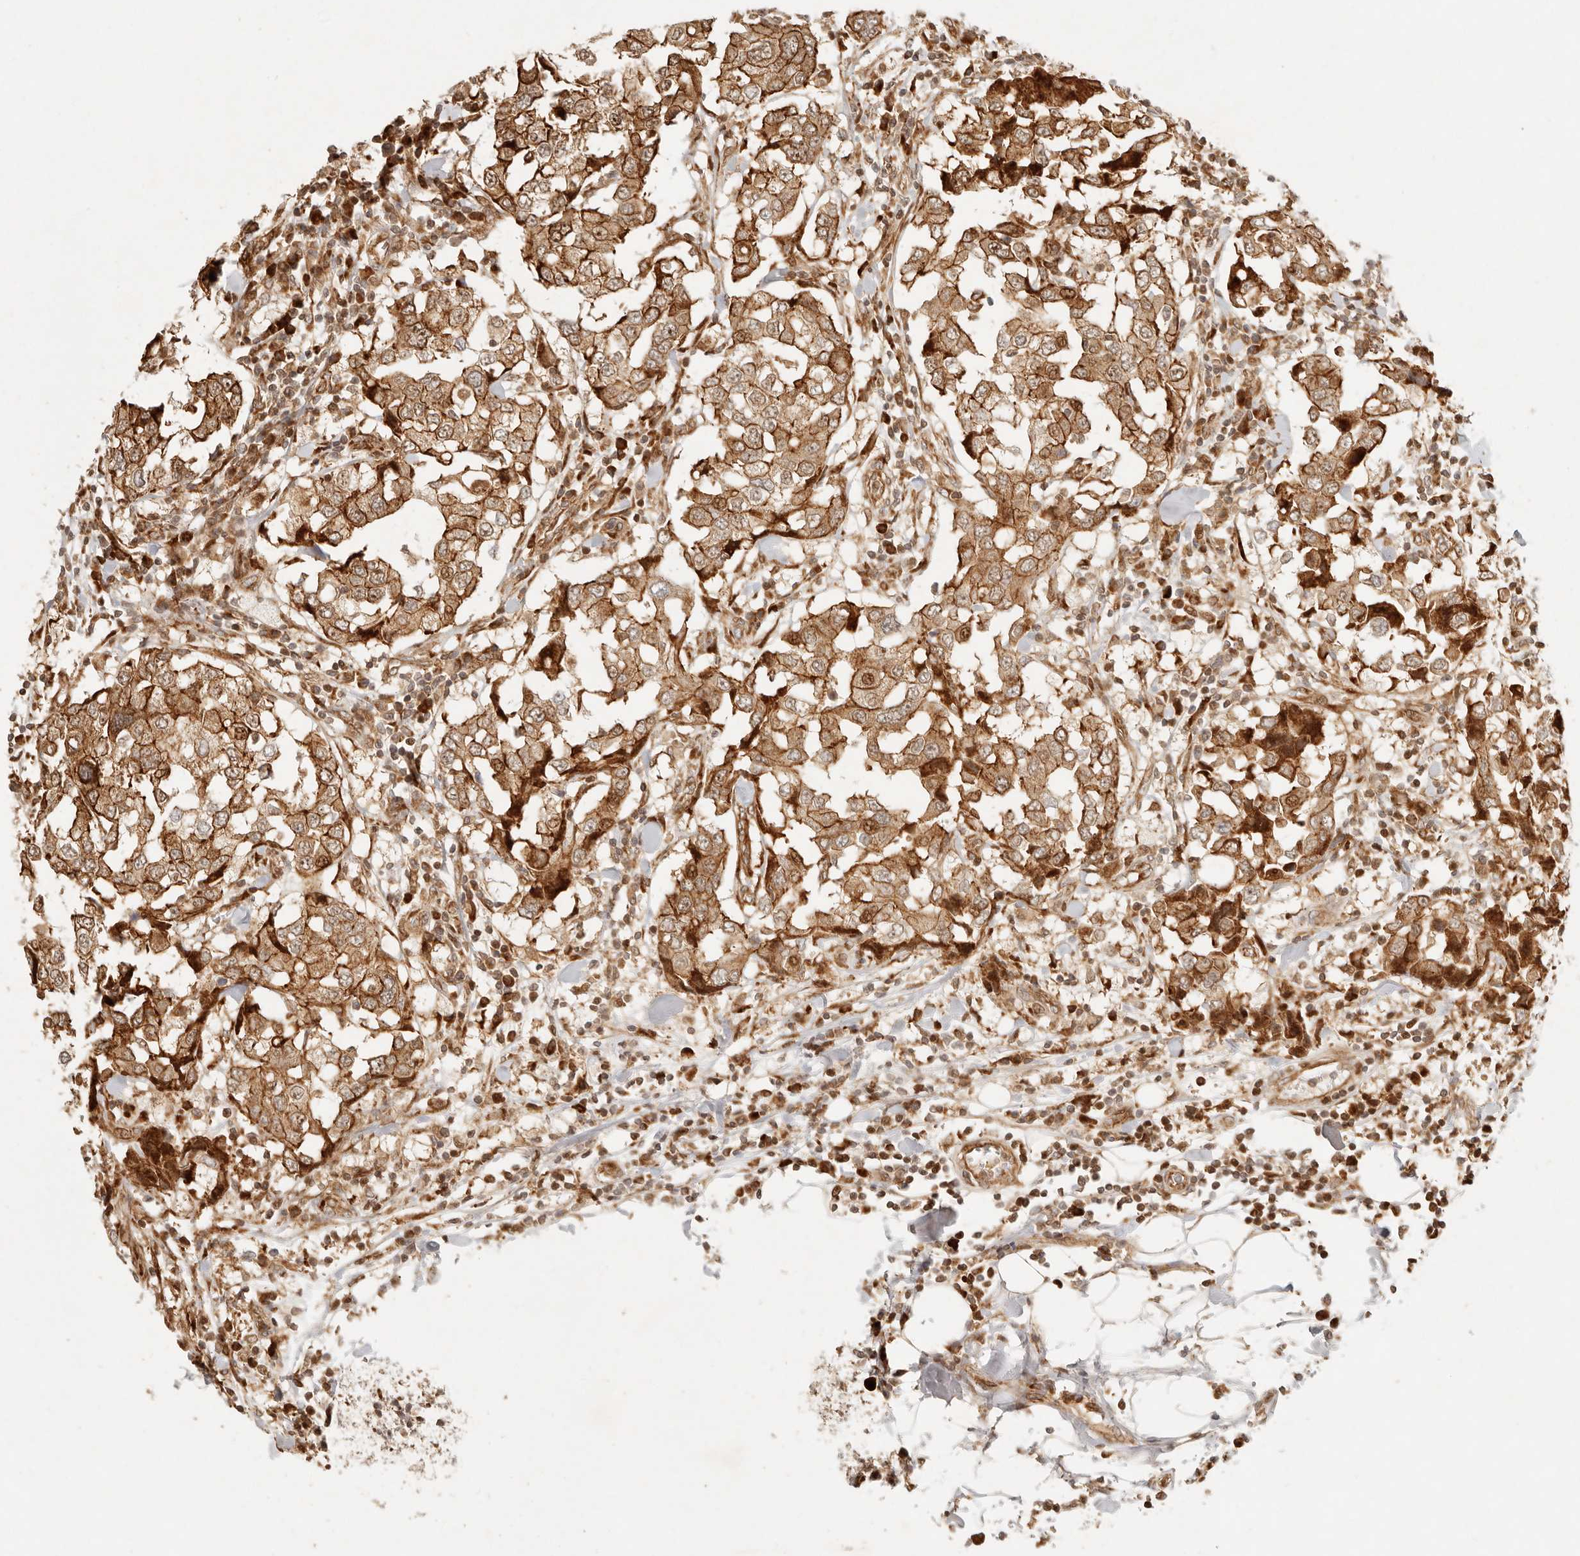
{"staining": {"intensity": "strong", "quantity": ">75%", "location": "cytoplasmic/membranous,nuclear"}, "tissue": "breast cancer", "cell_type": "Tumor cells", "image_type": "cancer", "snomed": [{"axis": "morphology", "description": "Duct carcinoma"}, {"axis": "topography", "description": "Breast"}], "caption": "The image demonstrates immunohistochemical staining of breast intraductal carcinoma. There is strong cytoplasmic/membranous and nuclear staining is seen in about >75% of tumor cells.", "gene": "KLHL38", "patient": {"sex": "female", "age": 27}}